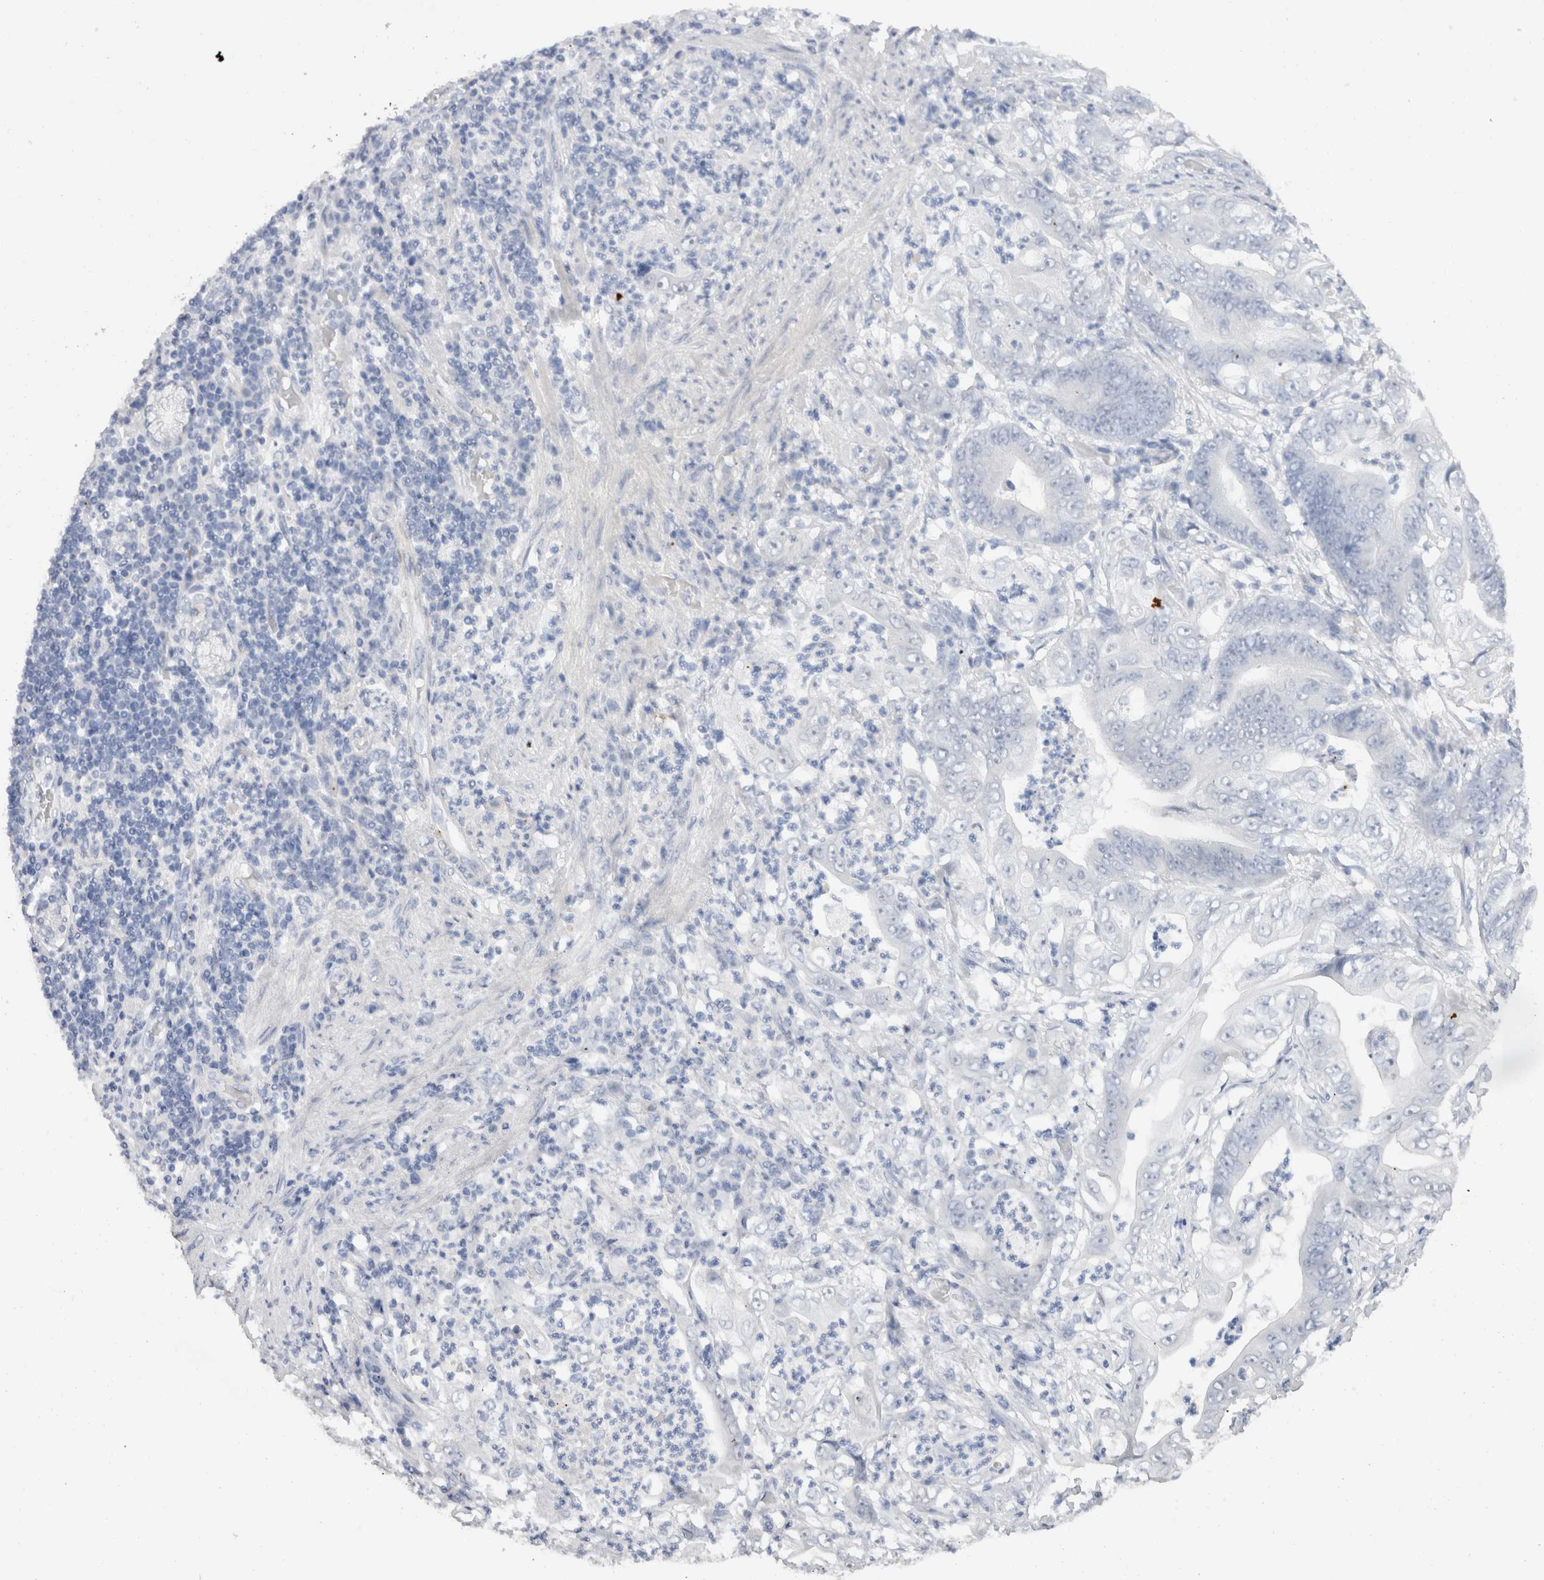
{"staining": {"intensity": "negative", "quantity": "none", "location": "none"}, "tissue": "stomach cancer", "cell_type": "Tumor cells", "image_type": "cancer", "snomed": [{"axis": "morphology", "description": "Adenocarcinoma, NOS"}, {"axis": "topography", "description": "Stomach"}], "caption": "This is an immunohistochemistry image of stomach adenocarcinoma. There is no expression in tumor cells.", "gene": "C9orf50", "patient": {"sex": "female", "age": 73}}